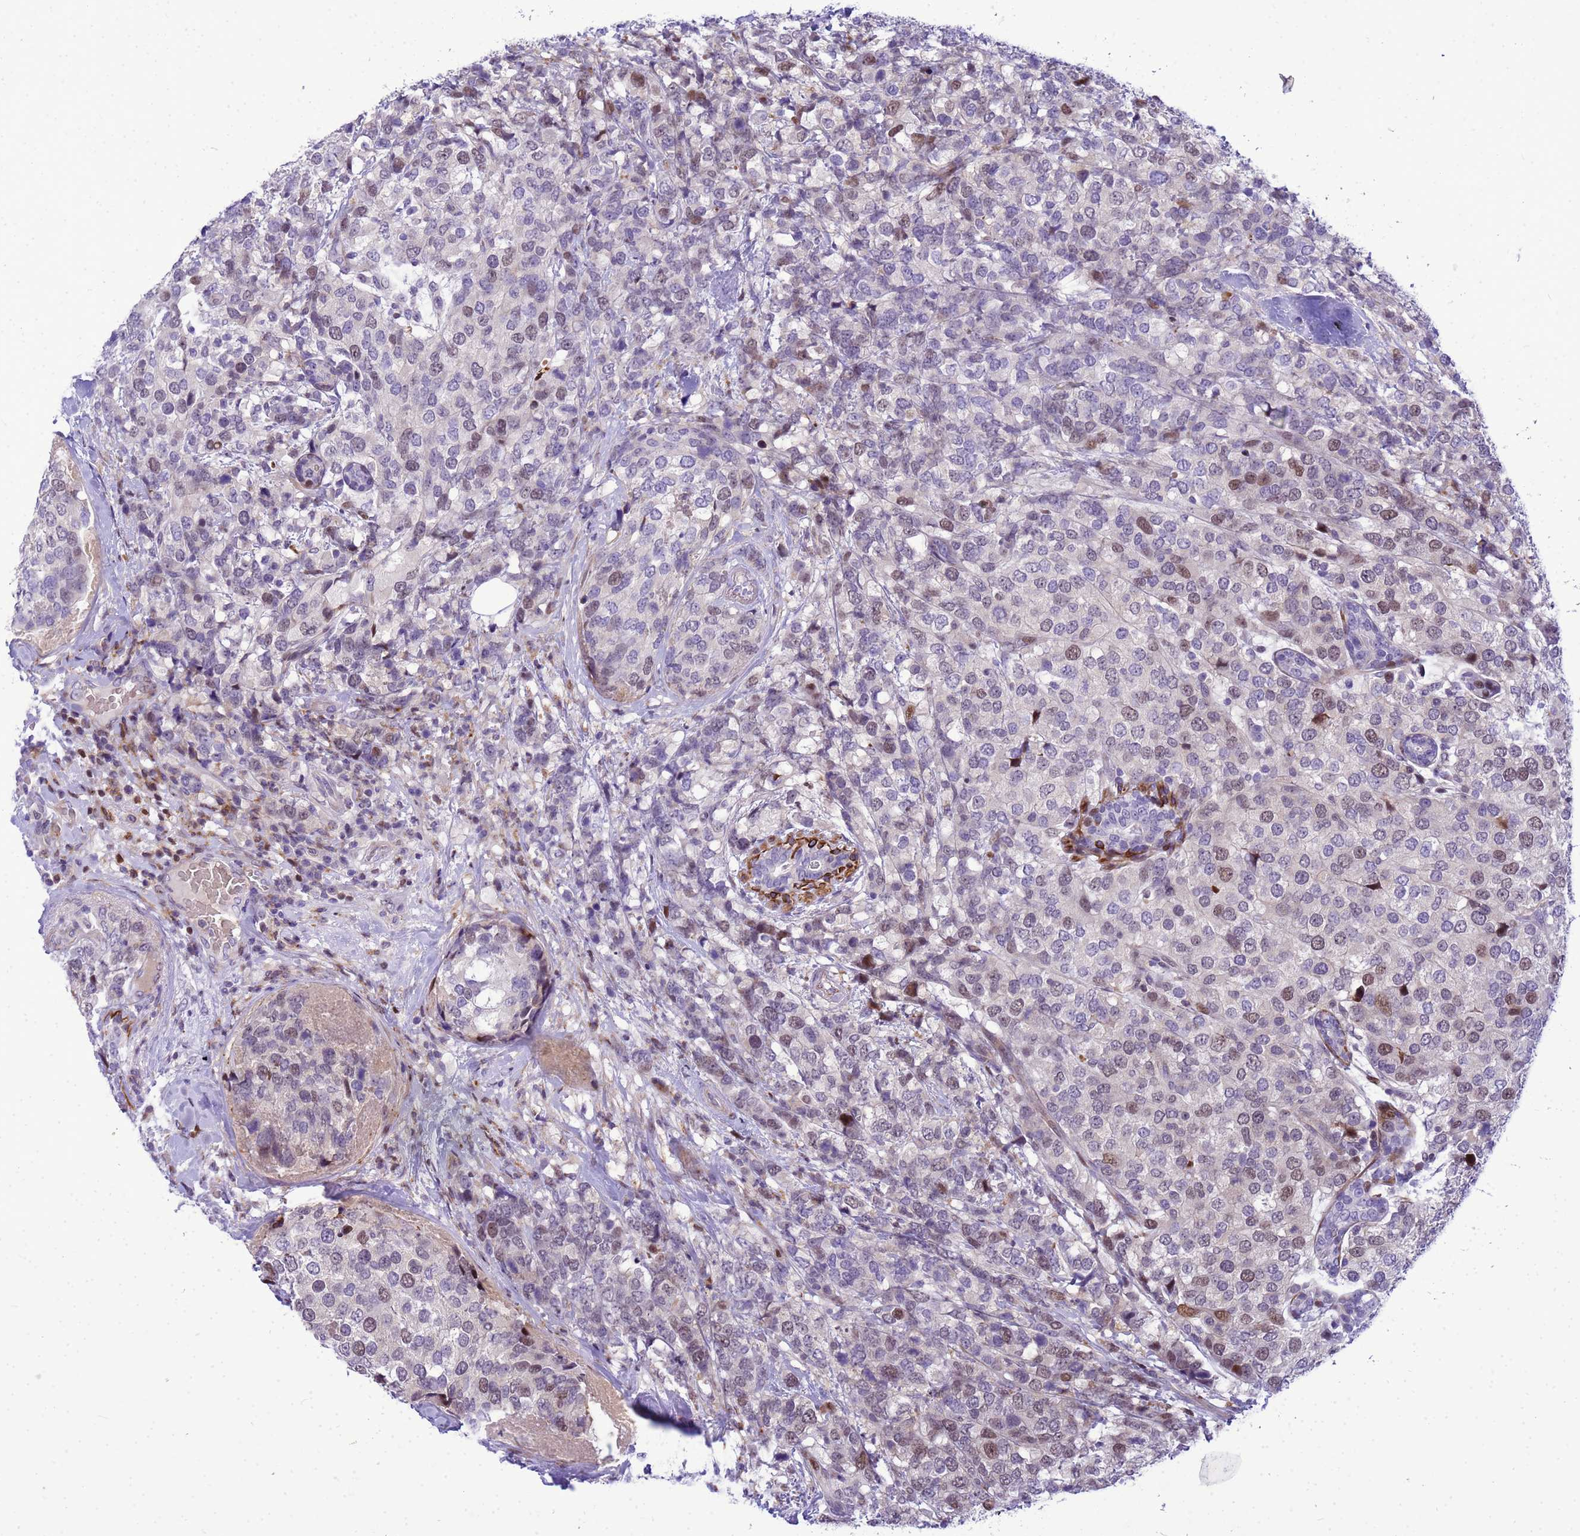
{"staining": {"intensity": "moderate", "quantity": "<25%", "location": "nuclear"}, "tissue": "breast cancer", "cell_type": "Tumor cells", "image_type": "cancer", "snomed": [{"axis": "morphology", "description": "Lobular carcinoma"}, {"axis": "topography", "description": "Breast"}], "caption": "Lobular carcinoma (breast) stained for a protein (brown) exhibits moderate nuclear positive staining in approximately <25% of tumor cells.", "gene": "ADAMTS7", "patient": {"sex": "female", "age": 59}}